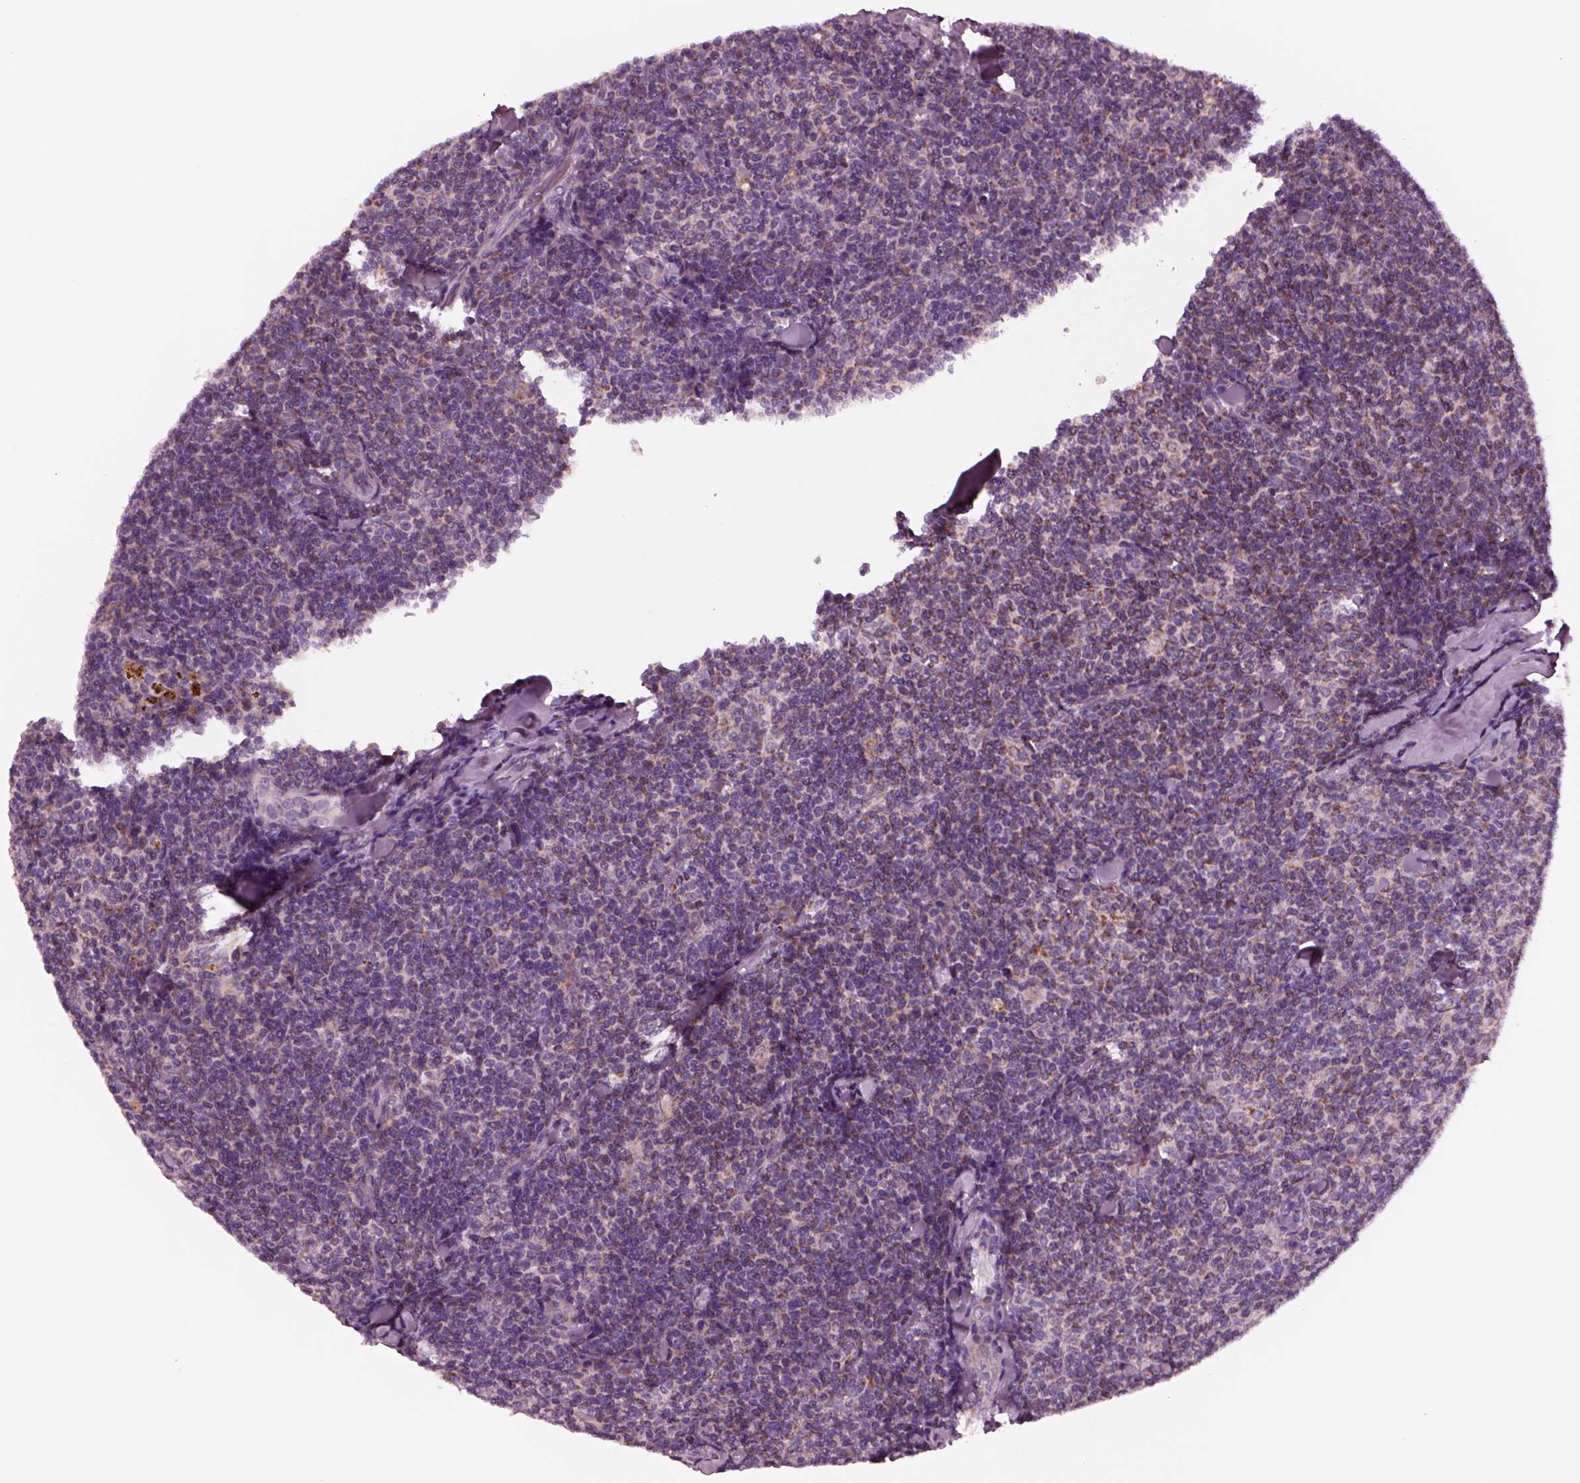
{"staining": {"intensity": "weak", "quantity": "25%-75%", "location": "cytoplasmic/membranous"}, "tissue": "lymphoma", "cell_type": "Tumor cells", "image_type": "cancer", "snomed": [{"axis": "morphology", "description": "Malignant lymphoma, non-Hodgkin's type, Low grade"}, {"axis": "topography", "description": "Lymph node"}], "caption": "A high-resolution image shows IHC staining of malignant lymphoma, non-Hodgkin's type (low-grade), which exhibits weak cytoplasmic/membranous positivity in approximately 25%-75% of tumor cells. The staining is performed using DAB brown chromogen to label protein expression. The nuclei are counter-stained blue using hematoxylin.", "gene": "AP4M1", "patient": {"sex": "female", "age": 56}}